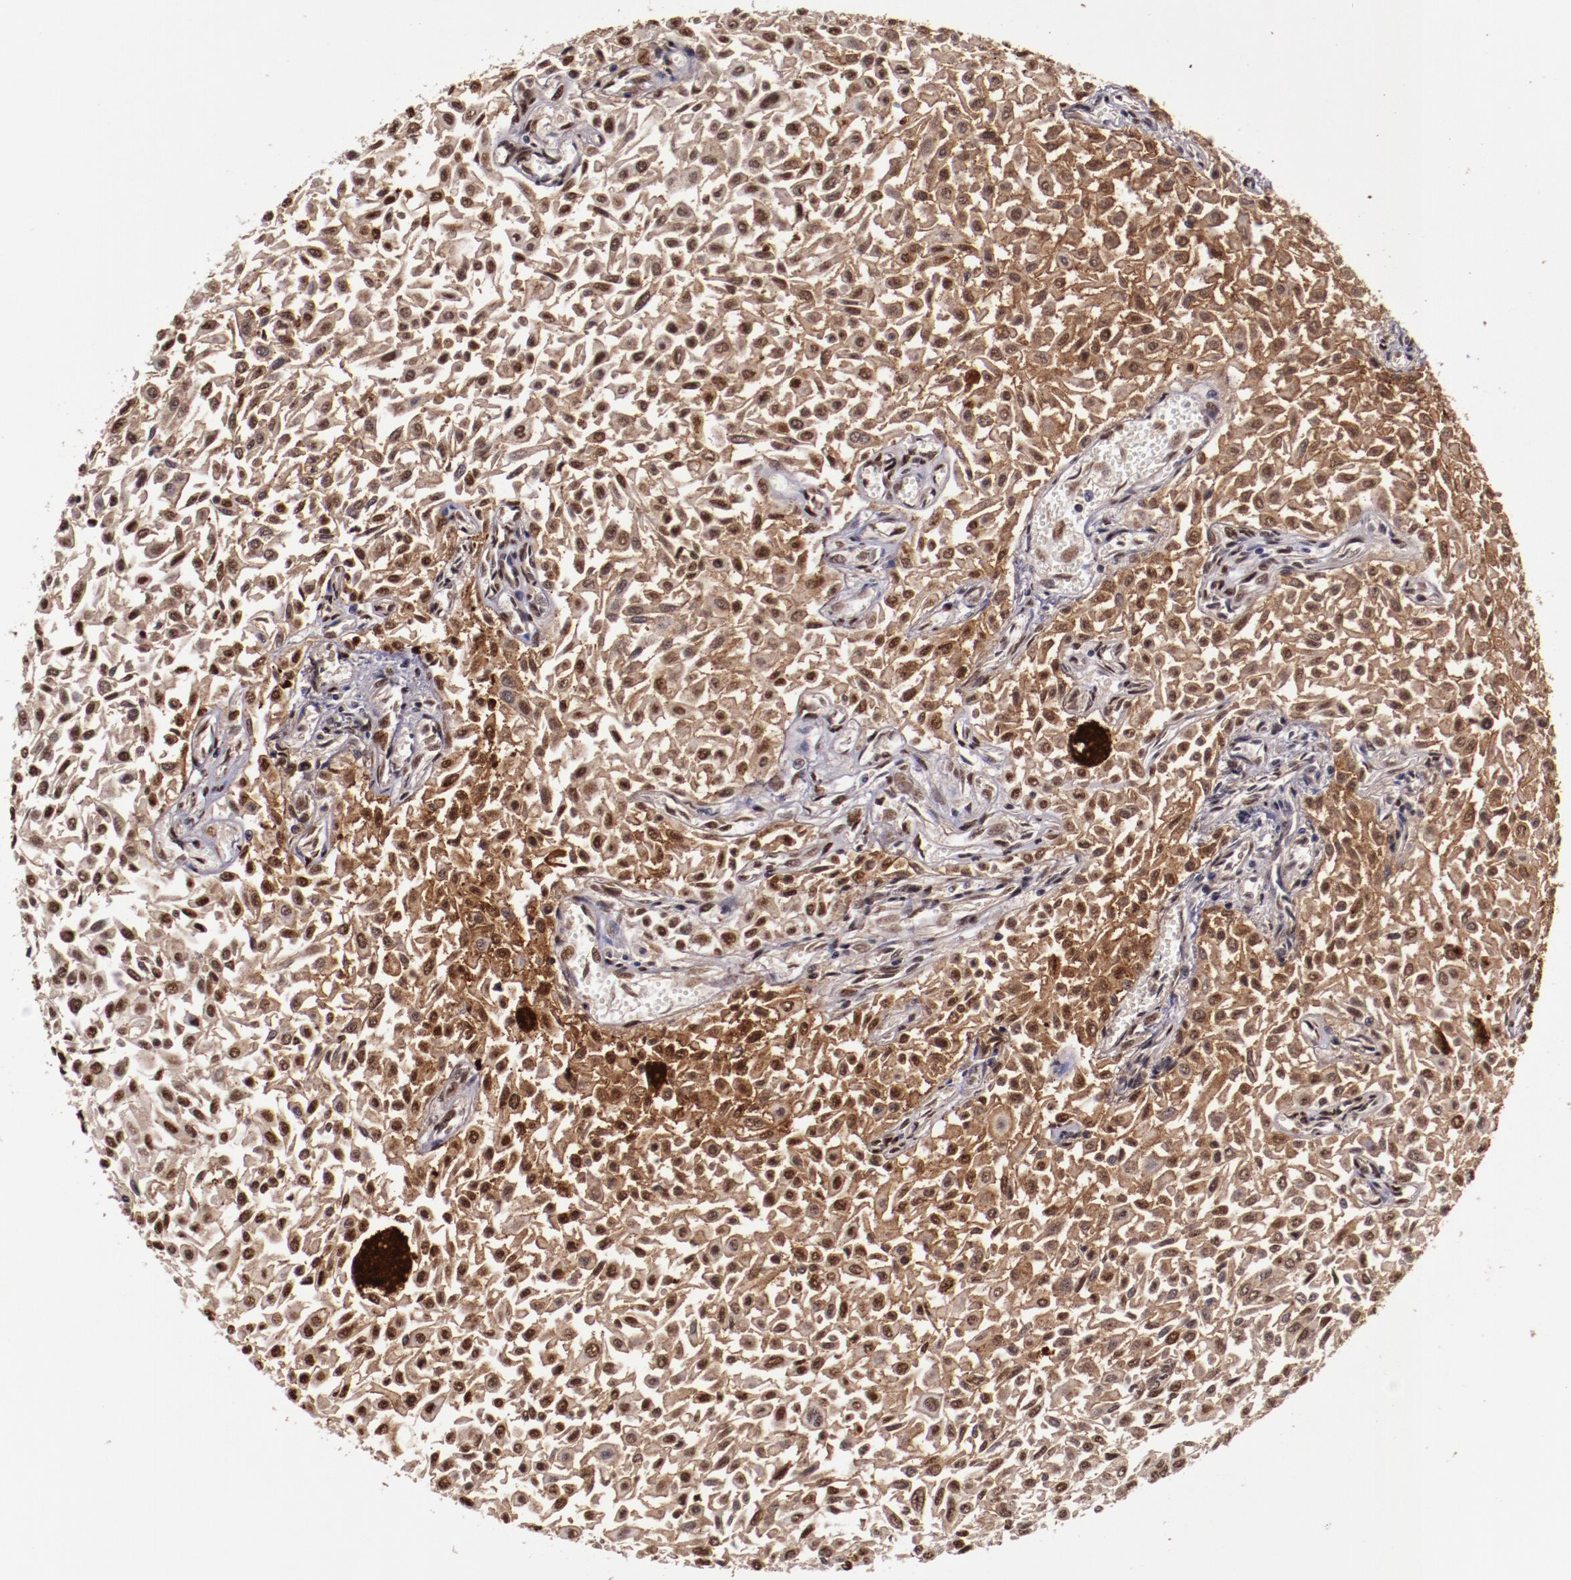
{"staining": {"intensity": "moderate", "quantity": ">75%", "location": "cytoplasmic/membranous,nuclear"}, "tissue": "urothelial cancer", "cell_type": "Tumor cells", "image_type": "cancer", "snomed": [{"axis": "morphology", "description": "Urothelial carcinoma, Low grade"}, {"axis": "topography", "description": "Urinary bladder"}], "caption": "Immunohistochemistry (IHC) micrograph of neoplastic tissue: human urothelial carcinoma (low-grade) stained using immunohistochemistry (IHC) exhibits medium levels of moderate protein expression localized specifically in the cytoplasmic/membranous and nuclear of tumor cells, appearing as a cytoplasmic/membranous and nuclear brown color.", "gene": "CECR2", "patient": {"sex": "male", "age": 64}}